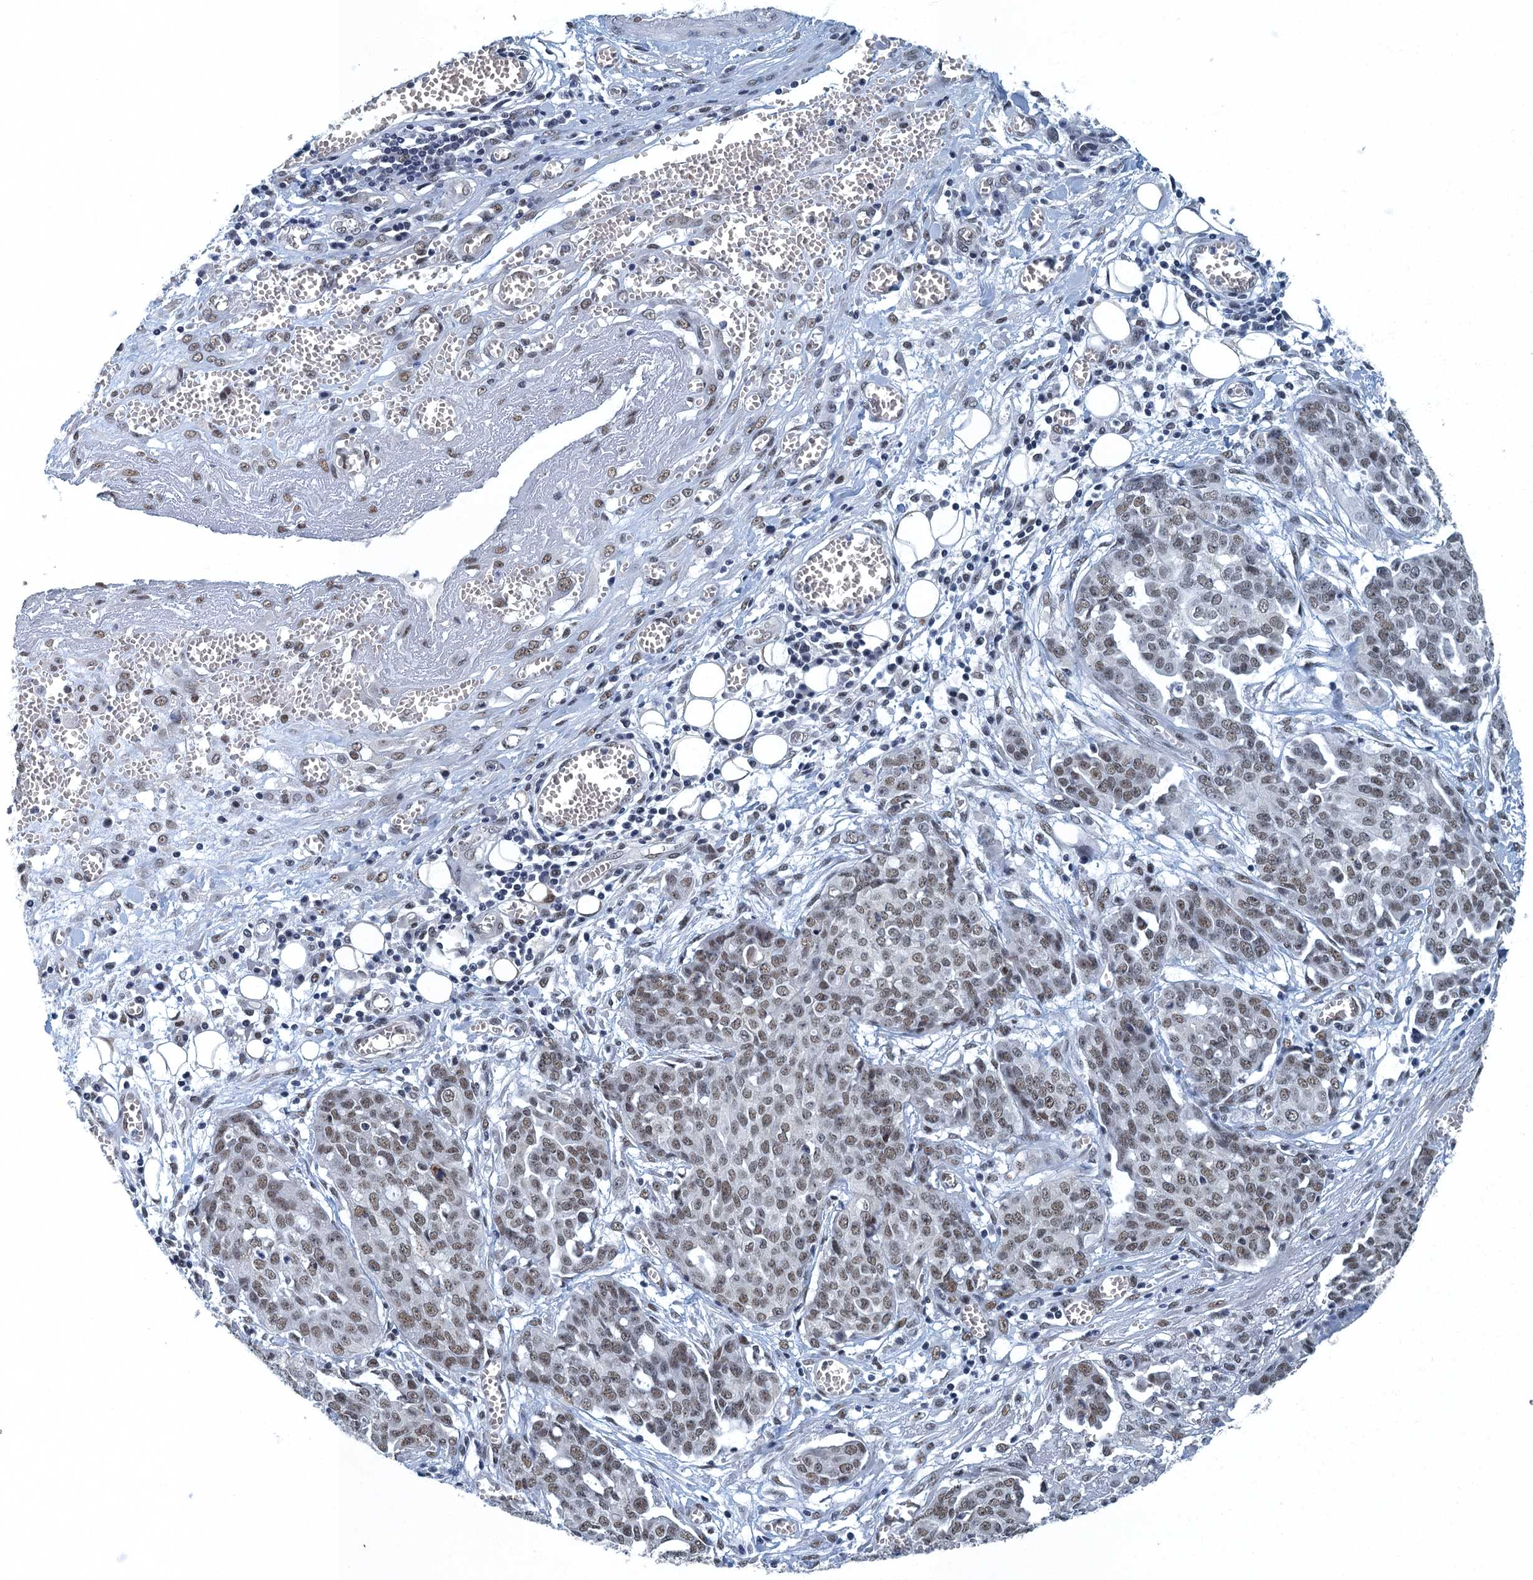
{"staining": {"intensity": "moderate", "quantity": ">75%", "location": "nuclear"}, "tissue": "ovarian cancer", "cell_type": "Tumor cells", "image_type": "cancer", "snomed": [{"axis": "morphology", "description": "Cystadenocarcinoma, serous, NOS"}, {"axis": "topography", "description": "Soft tissue"}, {"axis": "topography", "description": "Ovary"}], "caption": "Ovarian cancer (serous cystadenocarcinoma) stained for a protein (brown) shows moderate nuclear positive staining in about >75% of tumor cells.", "gene": "GADL1", "patient": {"sex": "female", "age": 57}}